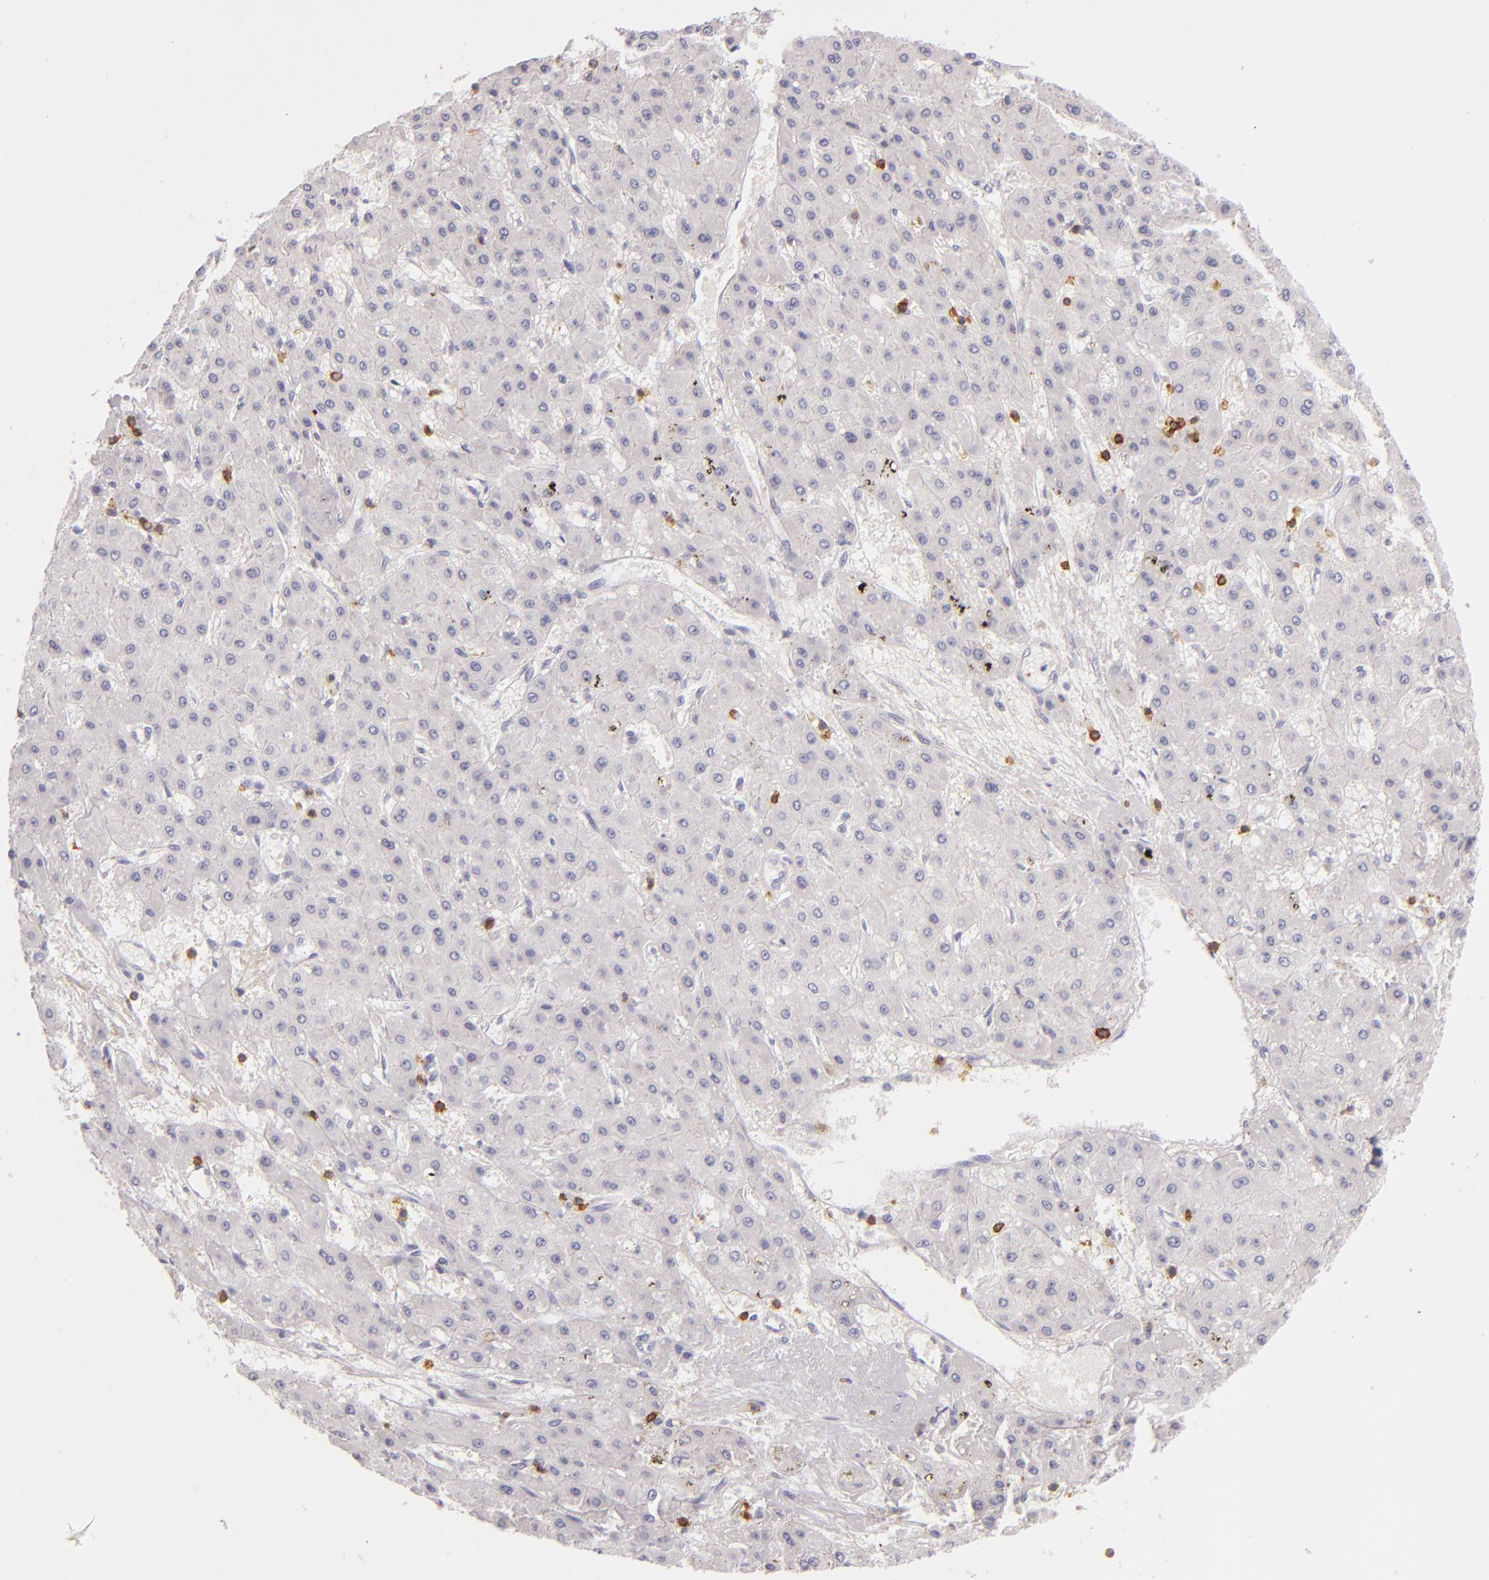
{"staining": {"intensity": "negative", "quantity": "none", "location": "none"}, "tissue": "liver cancer", "cell_type": "Tumor cells", "image_type": "cancer", "snomed": [{"axis": "morphology", "description": "Carcinoma, Hepatocellular, NOS"}, {"axis": "topography", "description": "Liver"}], "caption": "Liver cancer stained for a protein using immunohistochemistry (IHC) shows no expression tumor cells.", "gene": "LAT", "patient": {"sex": "female", "age": 52}}